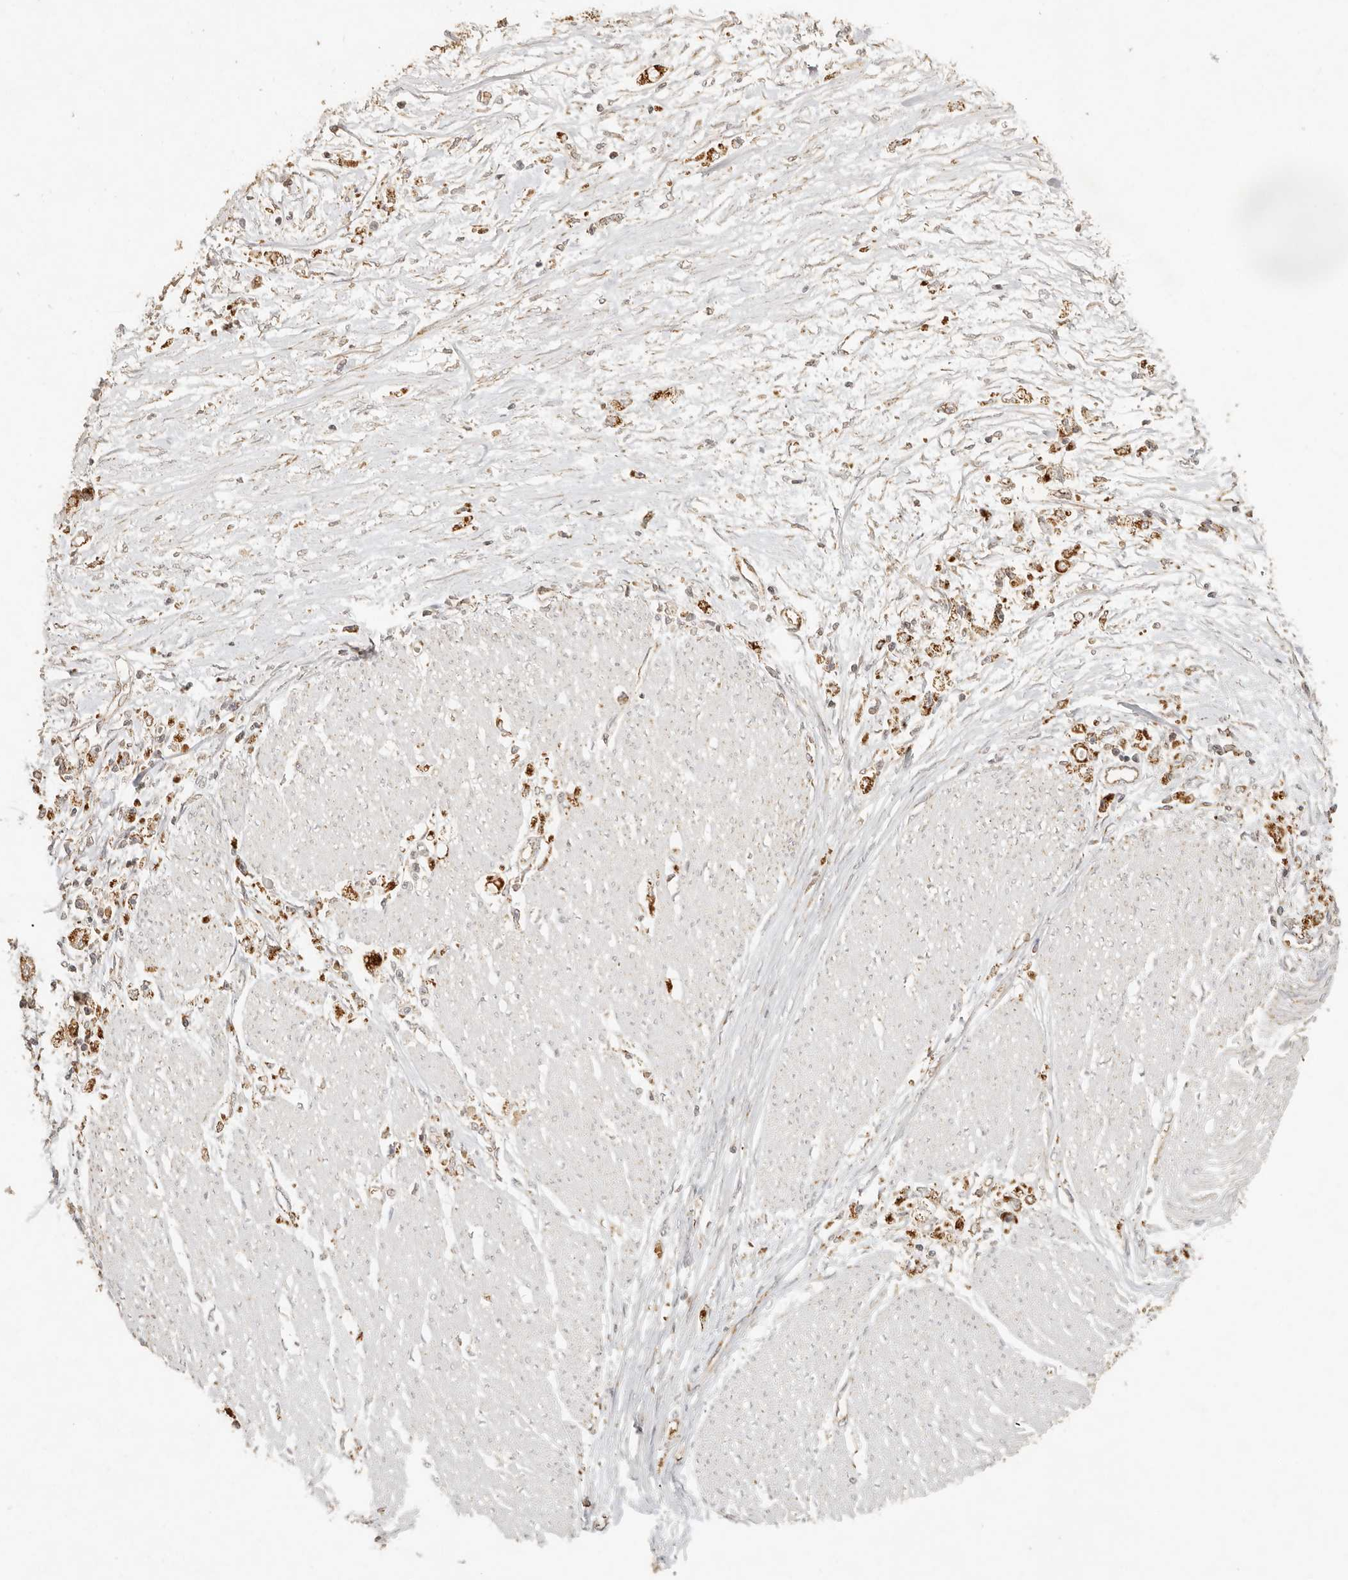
{"staining": {"intensity": "moderate", "quantity": ">75%", "location": "cytoplasmic/membranous"}, "tissue": "stomach cancer", "cell_type": "Tumor cells", "image_type": "cancer", "snomed": [{"axis": "morphology", "description": "Adenocarcinoma, NOS"}, {"axis": "topography", "description": "Stomach"}], "caption": "Immunohistochemistry of human stomach cancer (adenocarcinoma) reveals medium levels of moderate cytoplasmic/membranous staining in about >75% of tumor cells.", "gene": "MRPL55", "patient": {"sex": "female", "age": 59}}